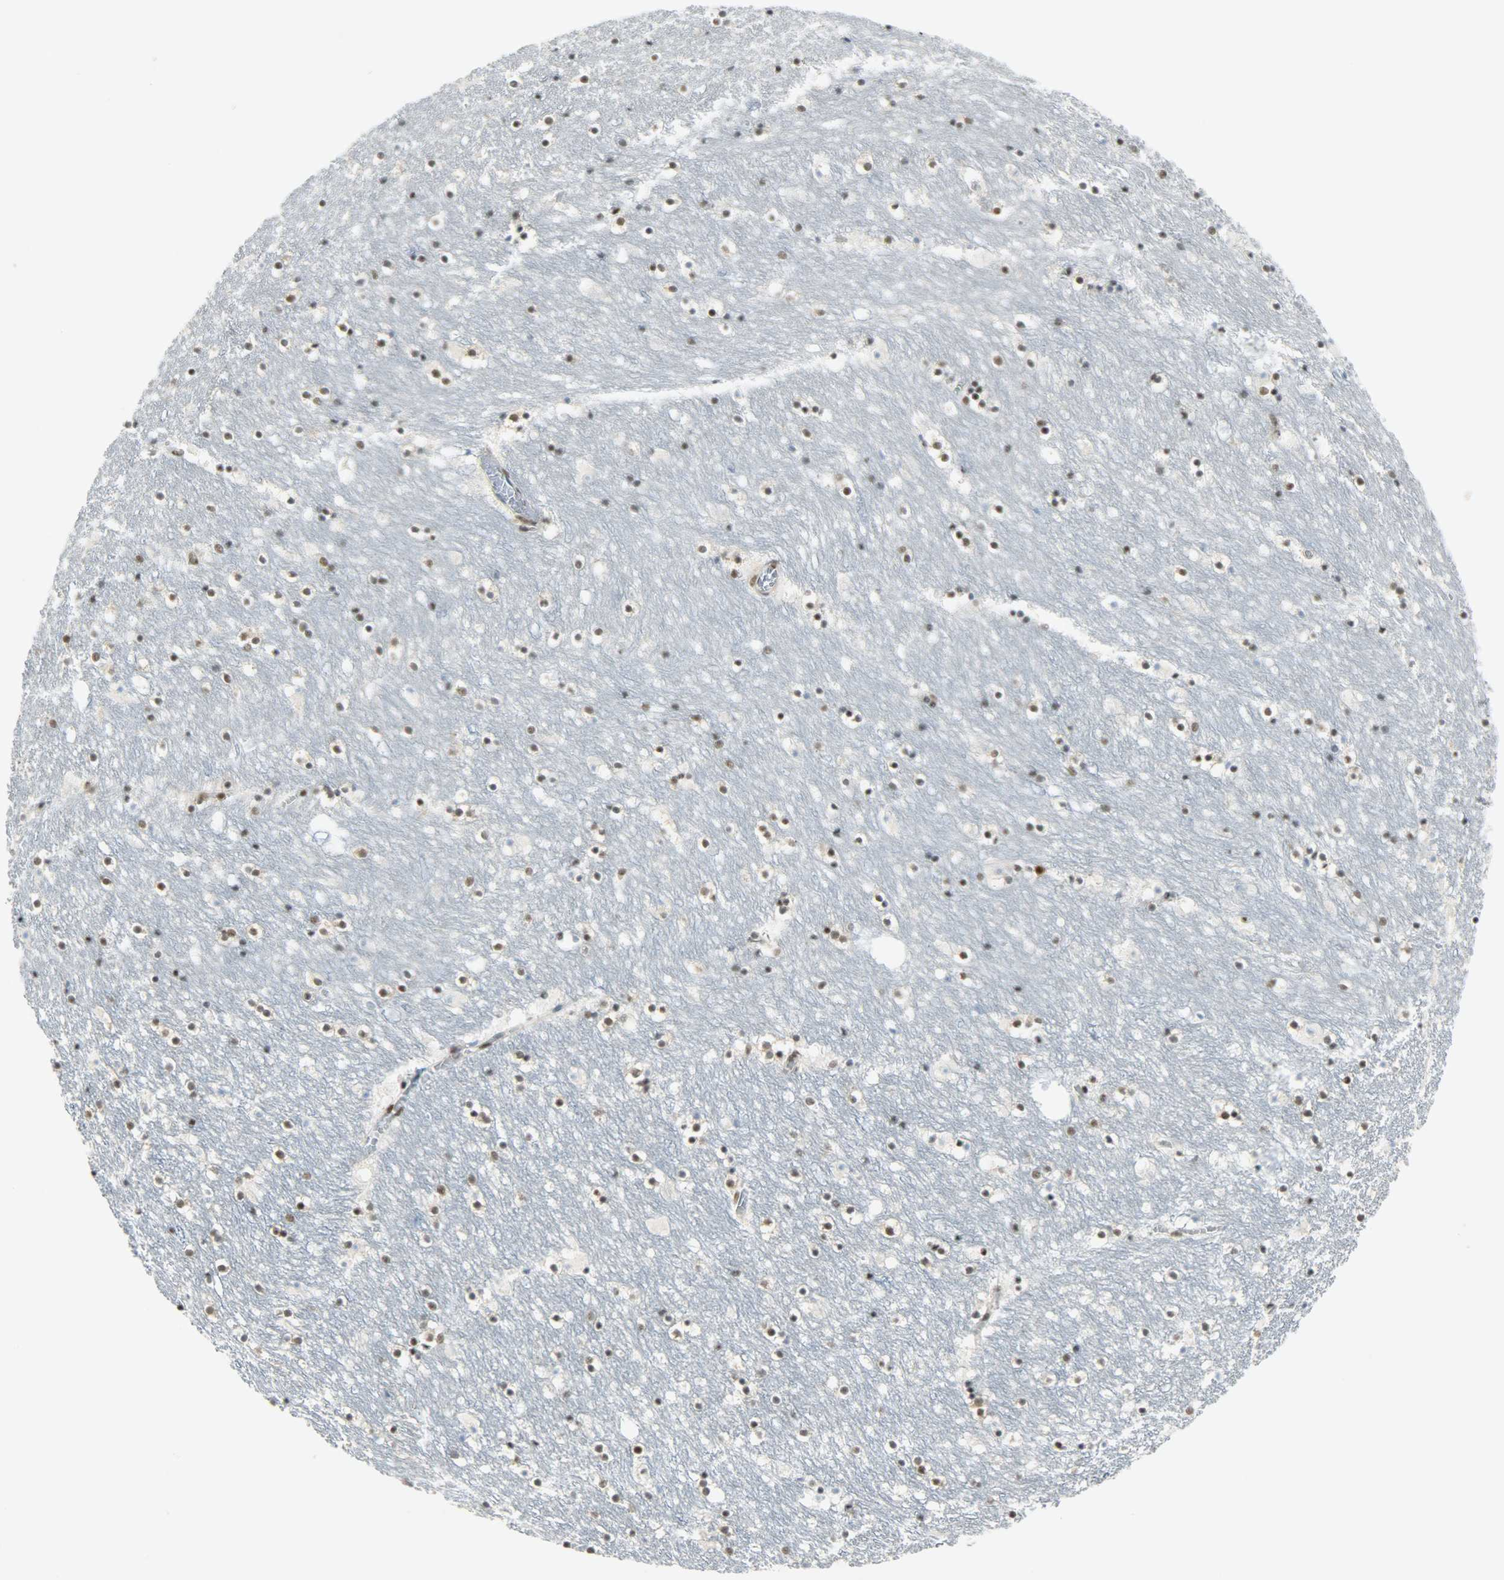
{"staining": {"intensity": "moderate", "quantity": ">75%", "location": "nuclear"}, "tissue": "caudate", "cell_type": "Glial cells", "image_type": "normal", "snomed": [{"axis": "morphology", "description": "Normal tissue, NOS"}, {"axis": "topography", "description": "Lateral ventricle wall"}], "caption": "High-magnification brightfield microscopy of benign caudate stained with DAB (brown) and counterstained with hematoxylin (blue). glial cells exhibit moderate nuclear positivity is identified in about>75% of cells. Ihc stains the protein of interest in brown and the nuclei are stained blue.", "gene": "SUGP1", "patient": {"sex": "male", "age": 45}}